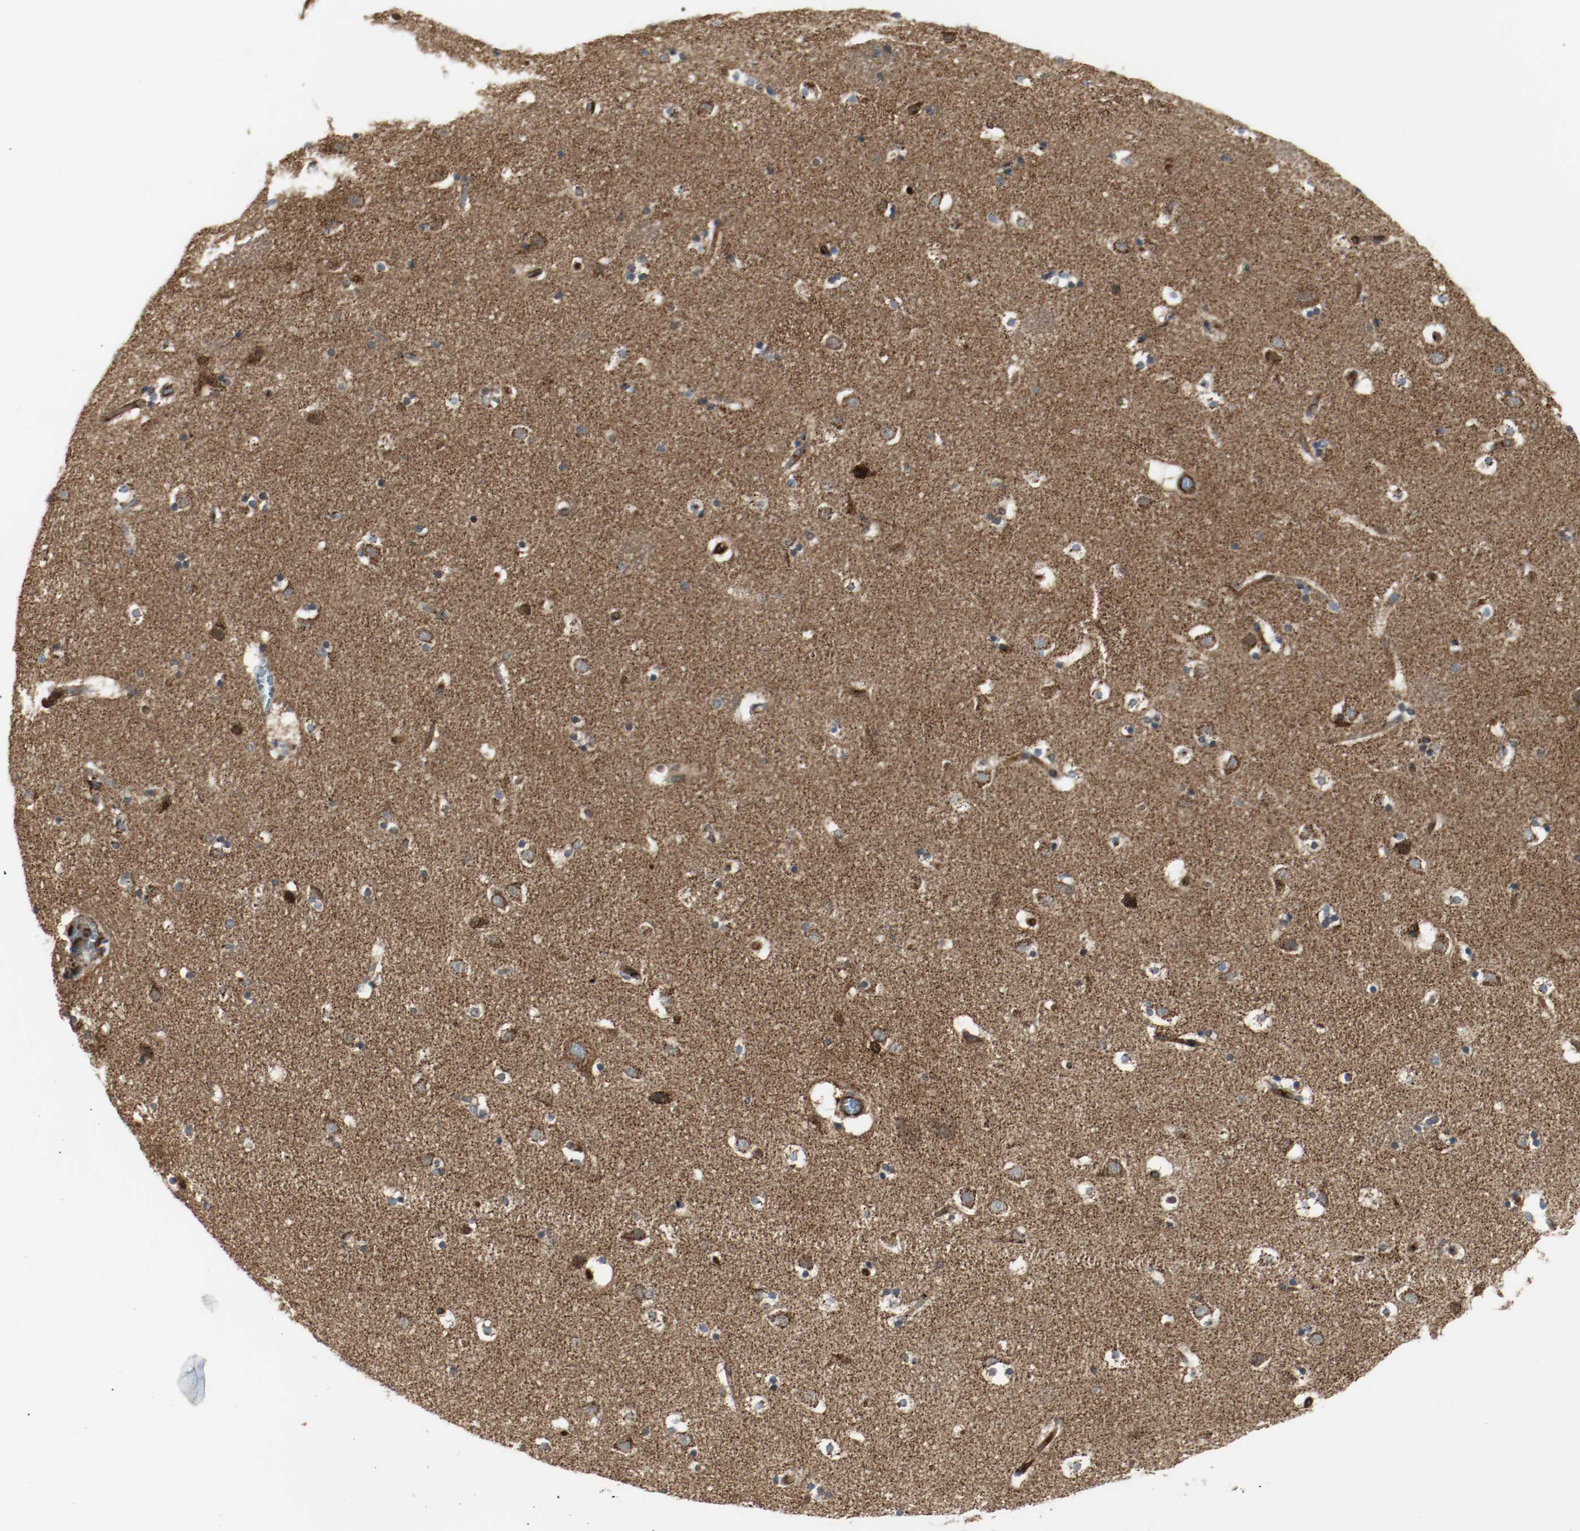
{"staining": {"intensity": "strong", "quantity": ">75%", "location": "cytoplasmic/membranous"}, "tissue": "caudate", "cell_type": "Glial cells", "image_type": "normal", "snomed": [{"axis": "morphology", "description": "Normal tissue, NOS"}, {"axis": "topography", "description": "Lateral ventricle wall"}], "caption": "About >75% of glial cells in benign caudate display strong cytoplasmic/membranous protein expression as visualized by brown immunohistochemical staining.", "gene": "PLCG1", "patient": {"sex": "male", "age": 45}}